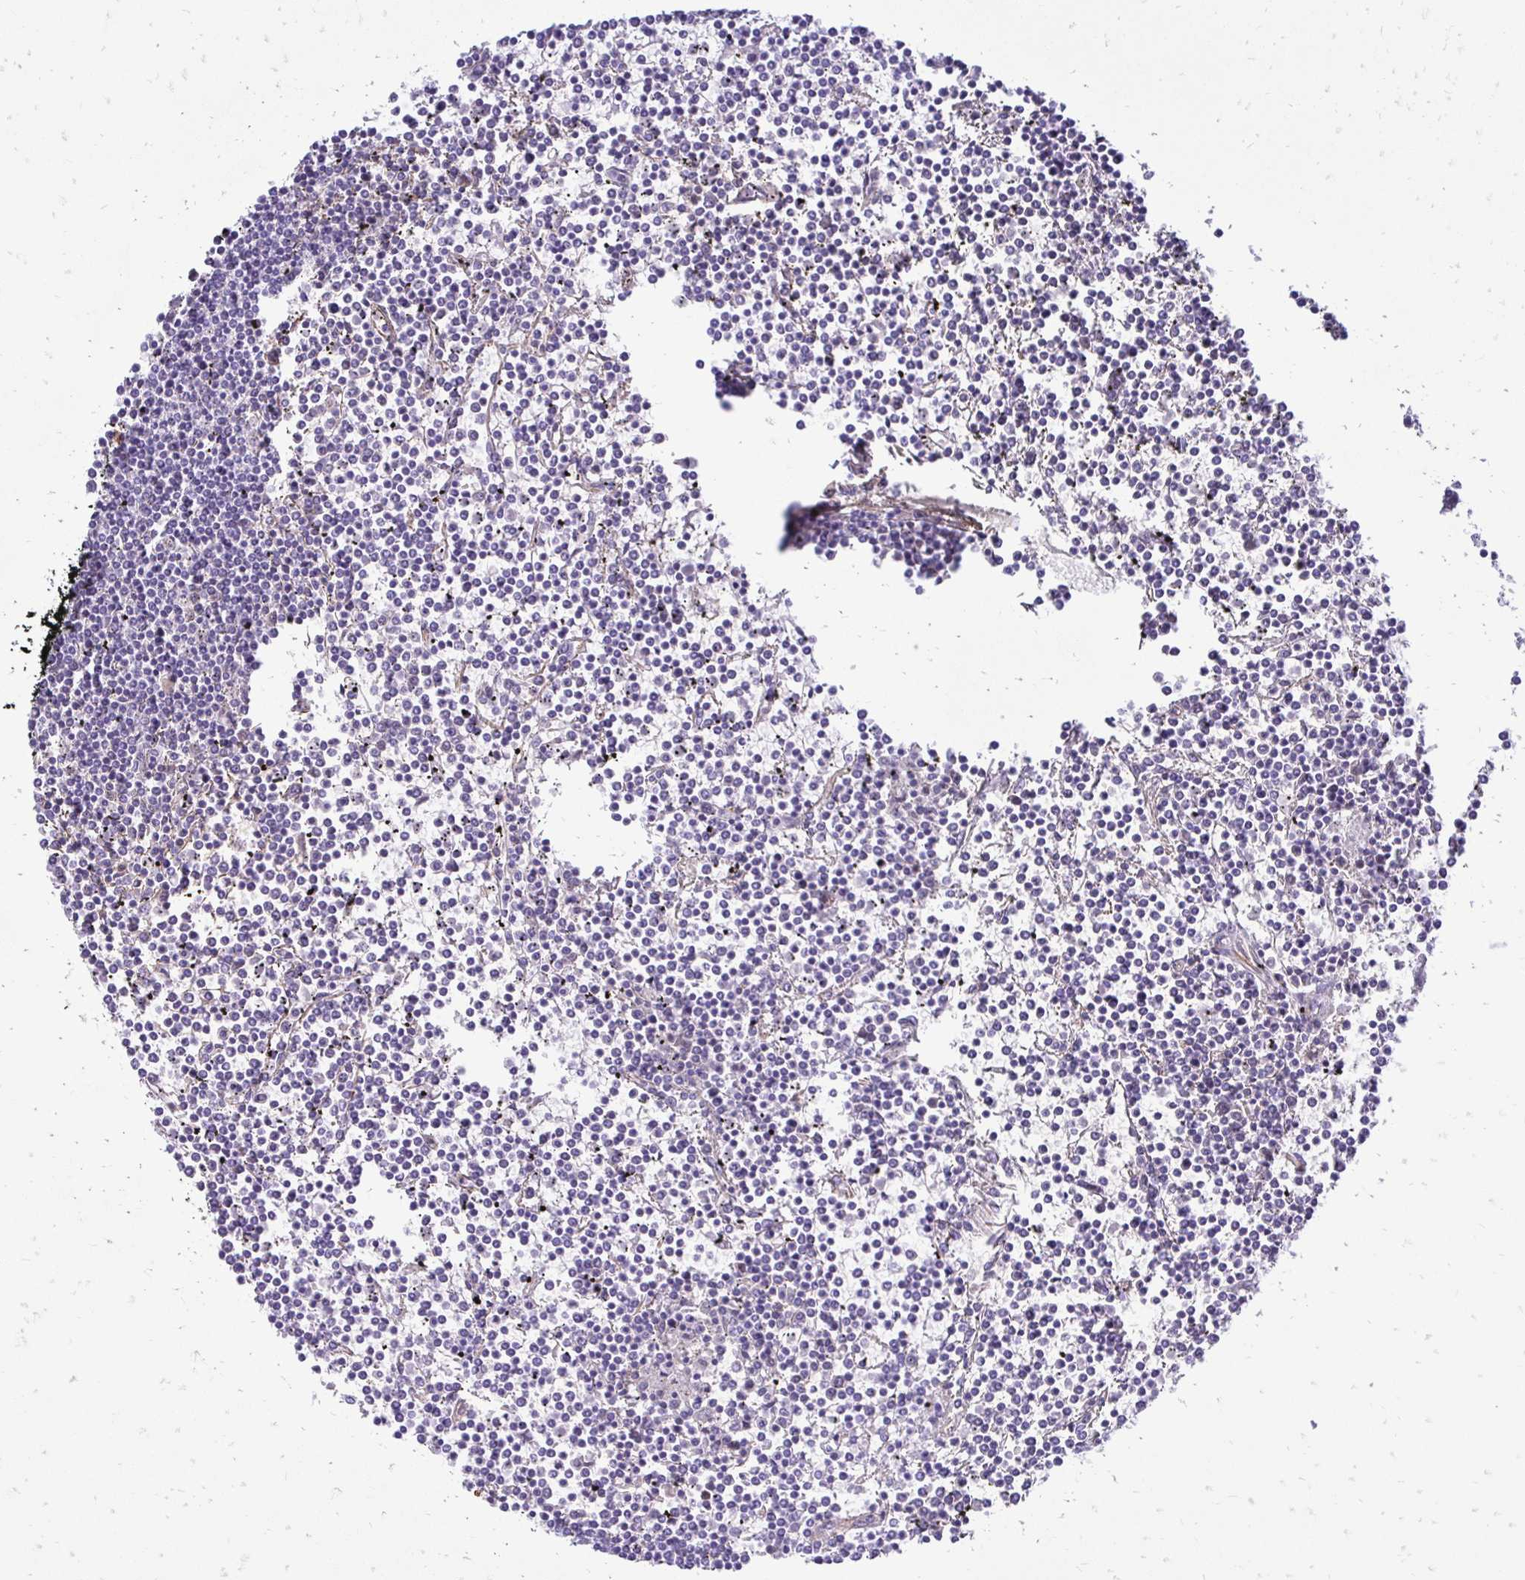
{"staining": {"intensity": "negative", "quantity": "none", "location": "none"}, "tissue": "lymphoma", "cell_type": "Tumor cells", "image_type": "cancer", "snomed": [{"axis": "morphology", "description": "Malignant lymphoma, non-Hodgkin's type, Low grade"}, {"axis": "topography", "description": "Spleen"}], "caption": "Immunohistochemistry of lymphoma shows no positivity in tumor cells. (IHC, brightfield microscopy, high magnification).", "gene": "CTPS1", "patient": {"sex": "female", "age": 19}}